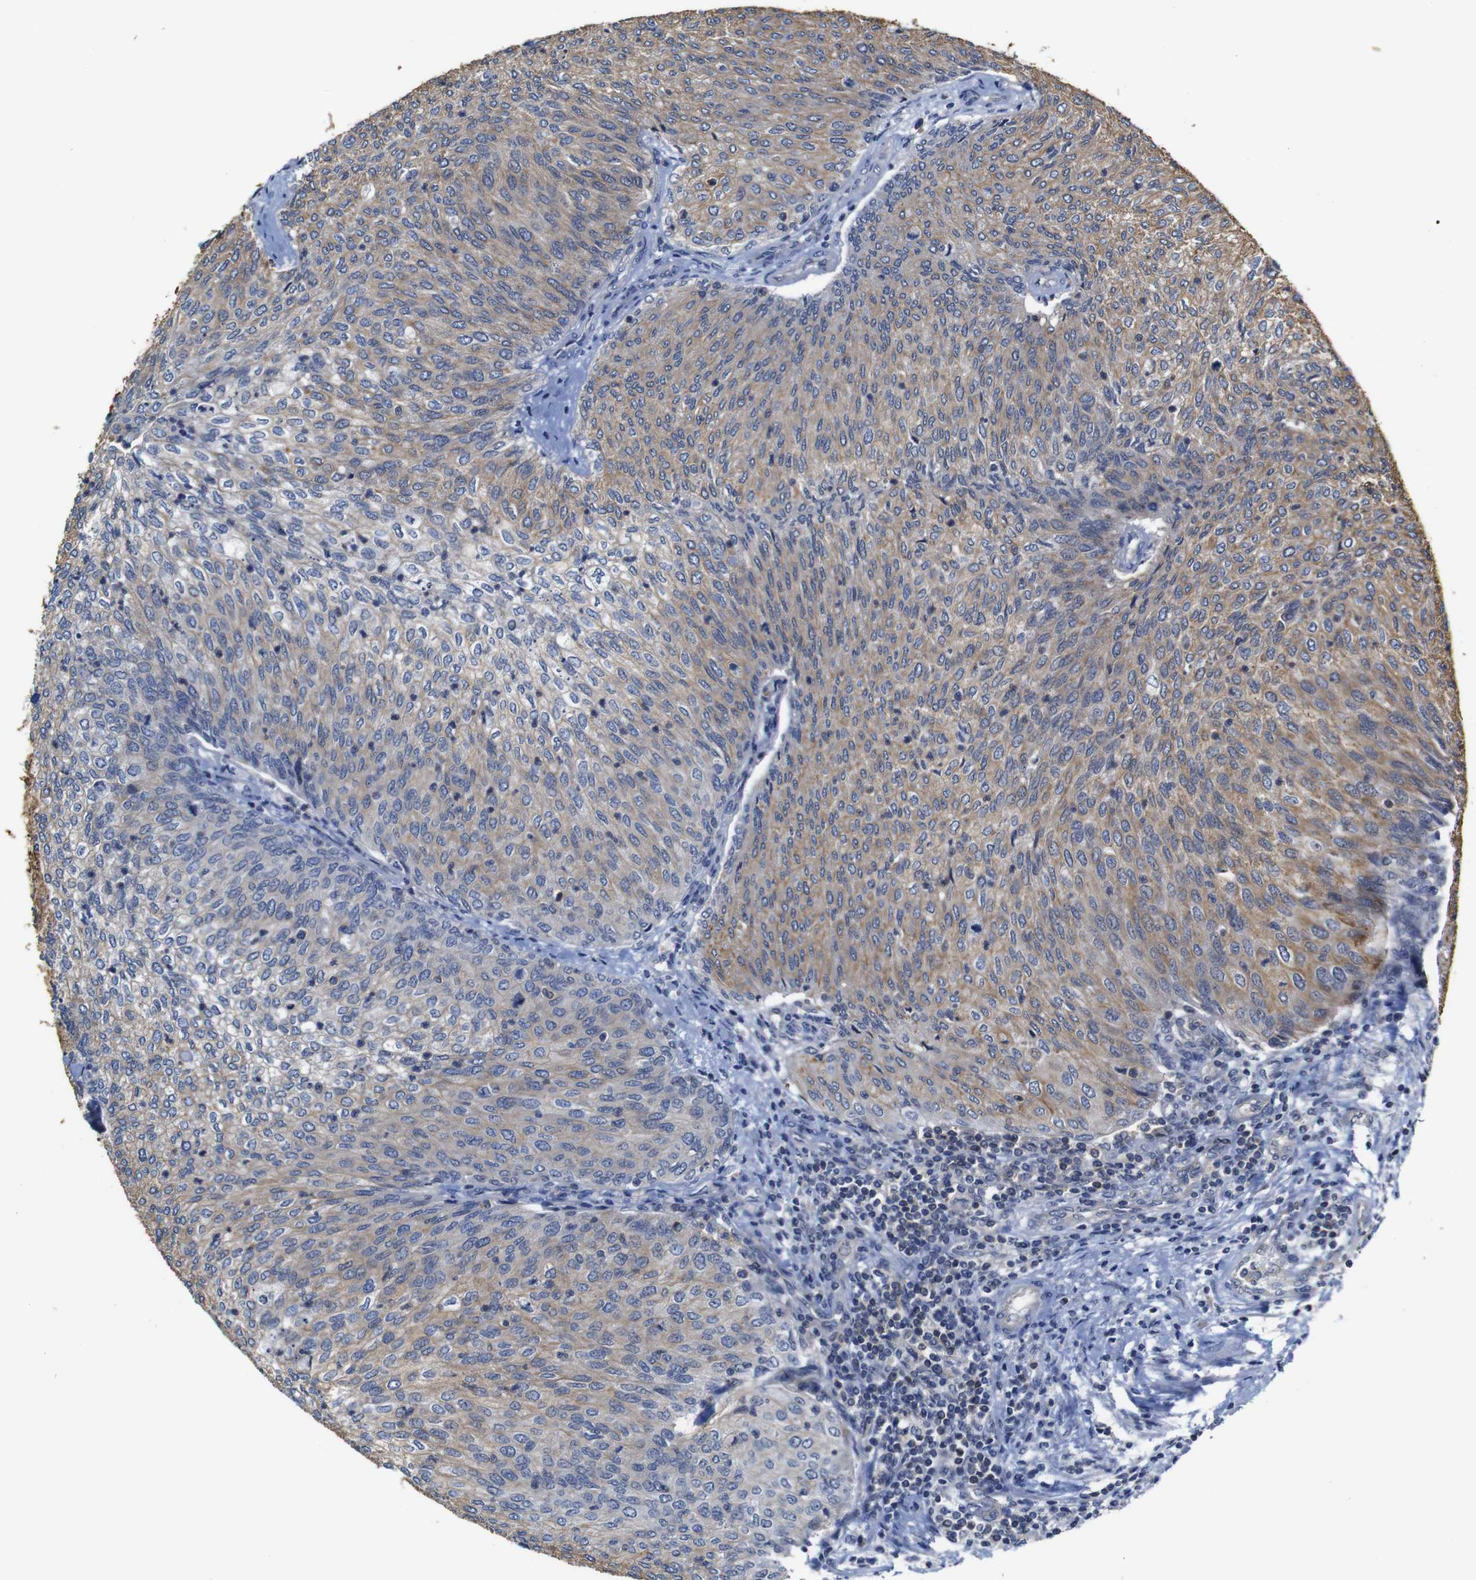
{"staining": {"intensity": "moderate", "quantity": "25%-75%", "location": "cytoplasmic/membranous"}, "tissue": "urothelial cancer", "cell_type": "Tumor cells", "image_type": "cancer", "snomed": [{"axis": "morphology", "description": "Urothelial carcinoma, Low grade"}, {"axis": "topography", "description": "Urinary bladder"}], "caption": "A brown stain highlights moderate cytoplasmic/membranous positivity of a protein in human urothelial cancer tumor cells.", "gene": "BRWD3", "patient": {"sex": "female", "age": 79}}